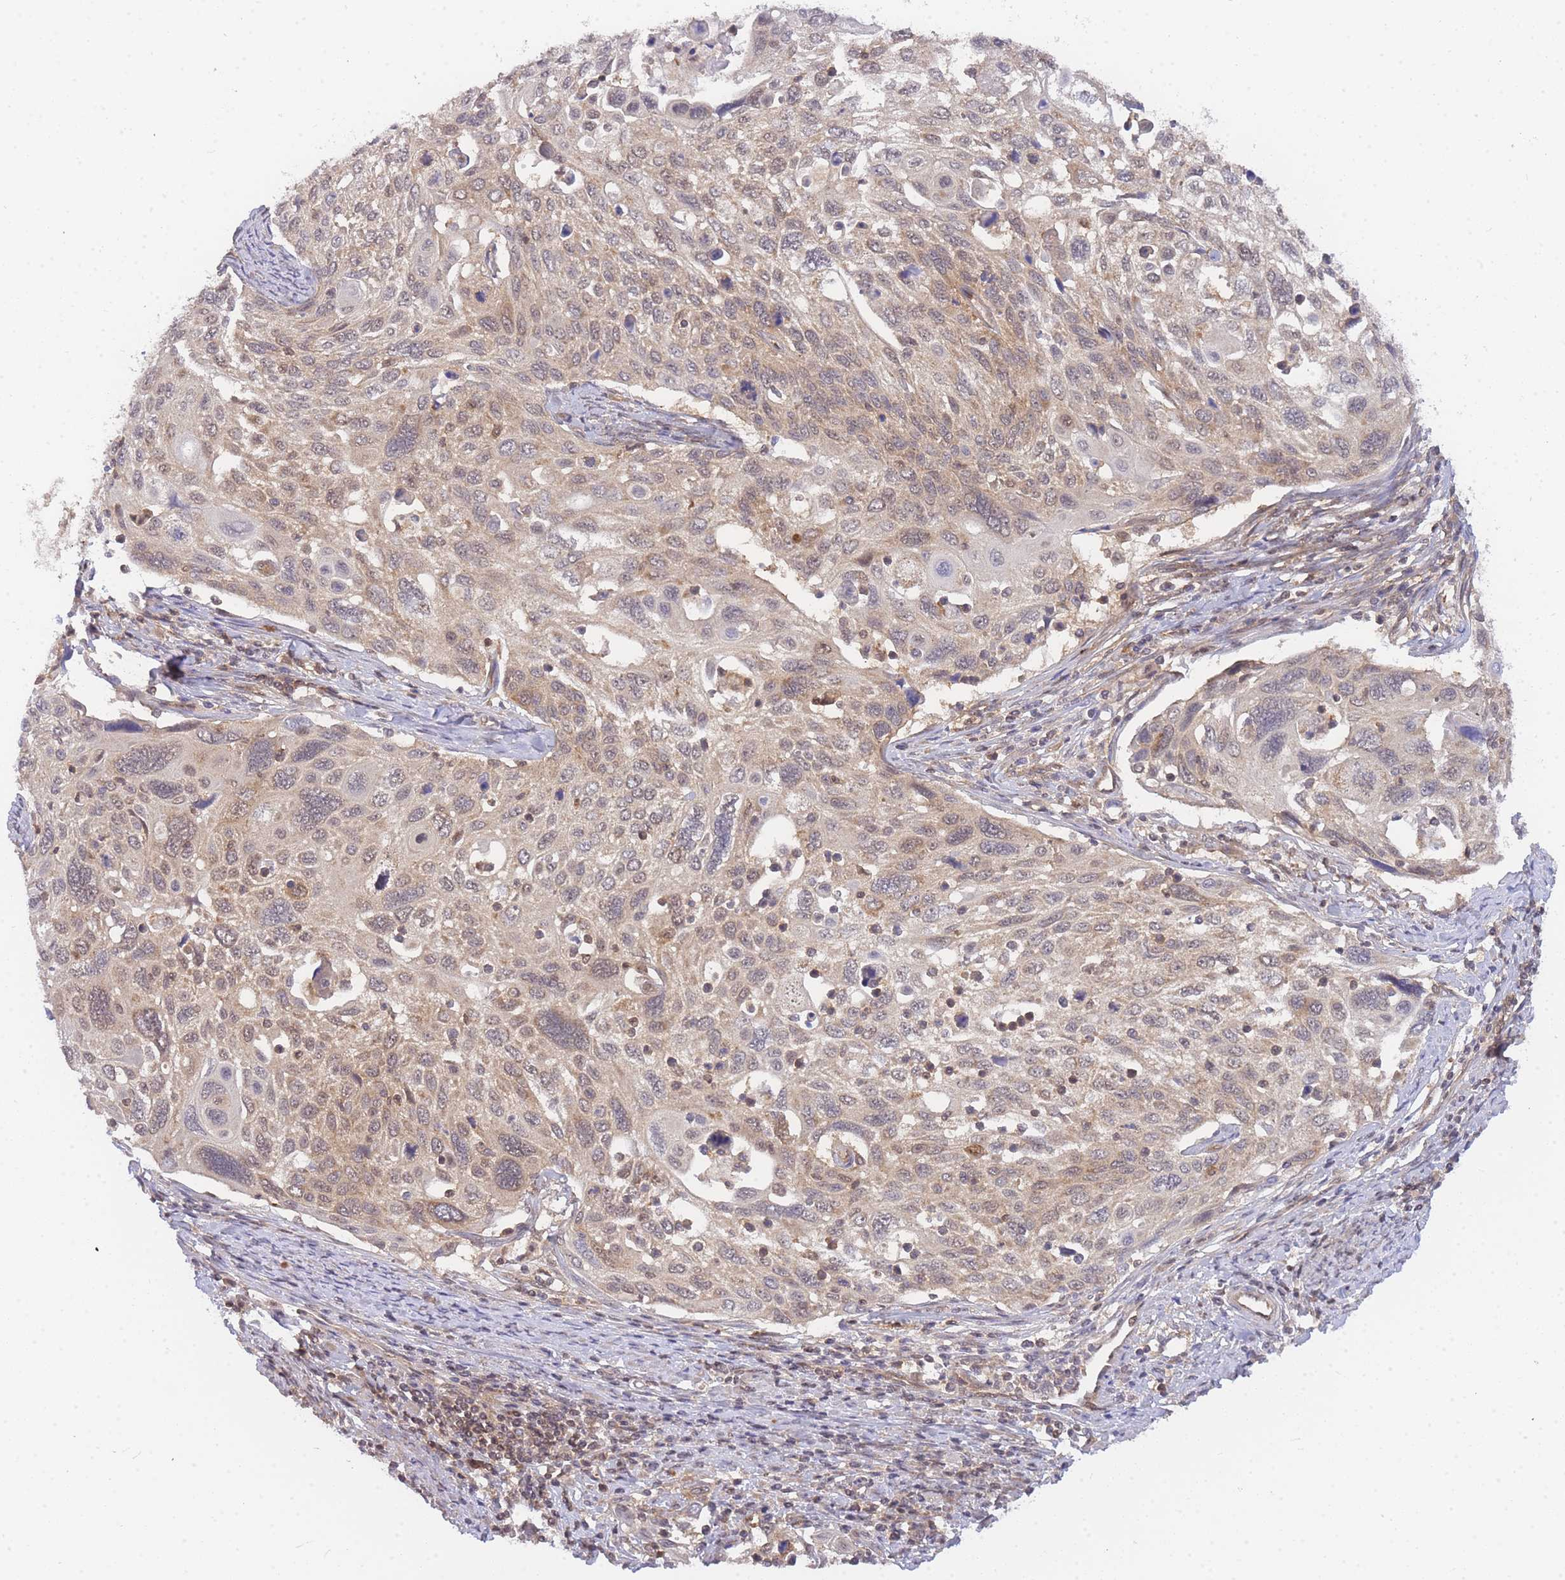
{"staining": {"intensity": "weak", "quantity": ">75%", "location": "cytoplasmic/membranous,nuclear"}, "tissue": "cervical cancer", "cell_type": "Tumor cells", "image_type": "cancer", "snomed": [{"axis": "morphology", "description": "Squamous cell carcinoma, NOS"}, {"axis": "topography", "description": "Cervix"}], "caption": "There is low levels of weak cytoplasmic/membranous and nuclear staining in tumor cells of cervical cancer, as demonstrated by immunohistochemical staining (brown color).", "gene": "KIAA1191", "patient": {"sex": "female", "age": 70}}